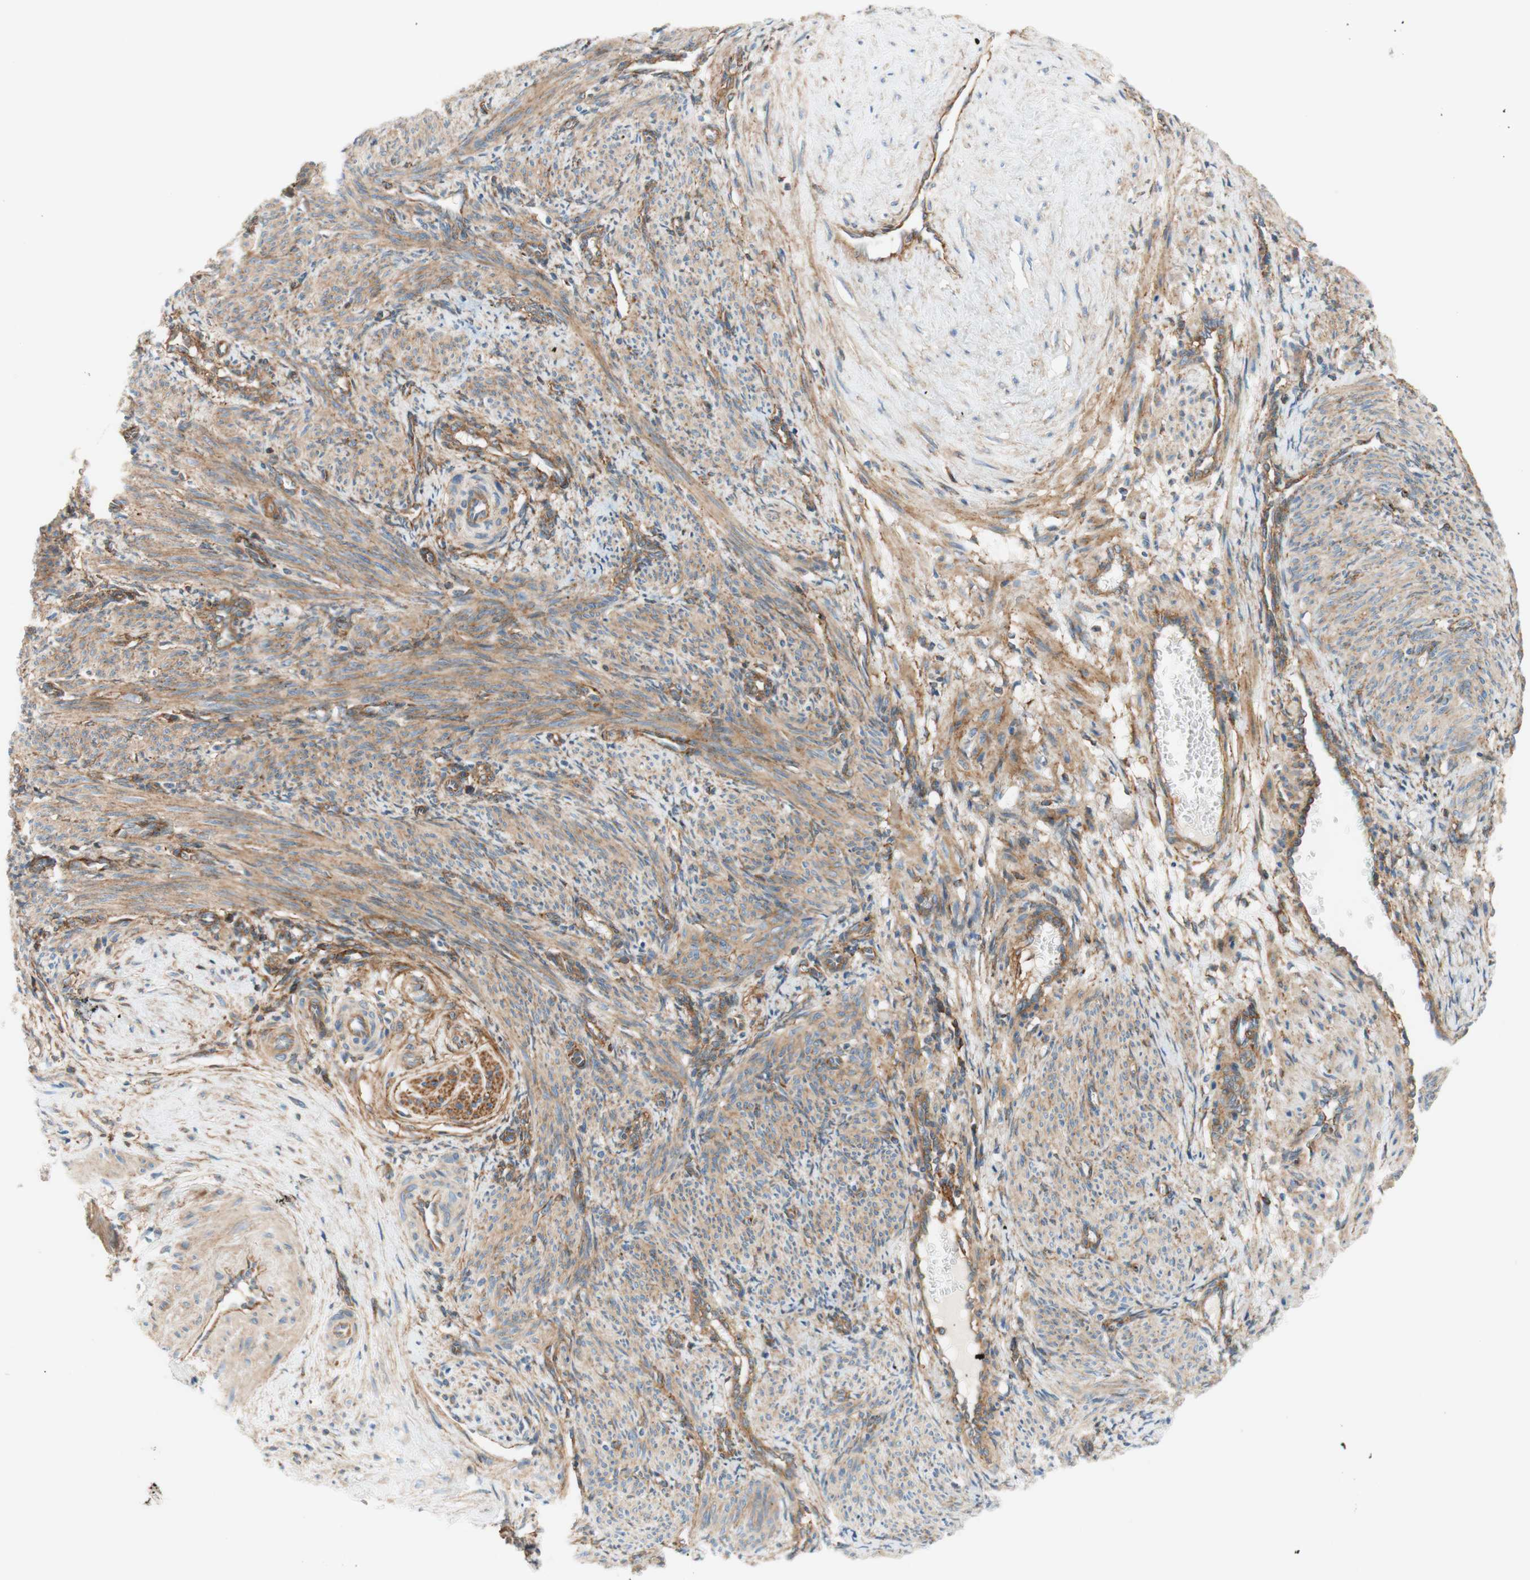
{"staining": {"intensity": "moderate", "quantity": ">75%", "location": "cytoplasmic/membranous"}, "tissue": "smooth muscle", "cell_type": "Smooth muscle cells", "image_type": "normal", "snomed": [{"axis": "morphology", "description": "Normal tissue, NOS"}, {"axis": "topography", "description": "Endometrium"}], "caption": "About >75% of smooth muscle cells in normal smooth muscle reveal moderate cytoplasmic/membranous protein expression as visualized by brown immunohistochemical staining.", "gene": "VPS26A", "patient": {"sex": "female", "age": 33}}